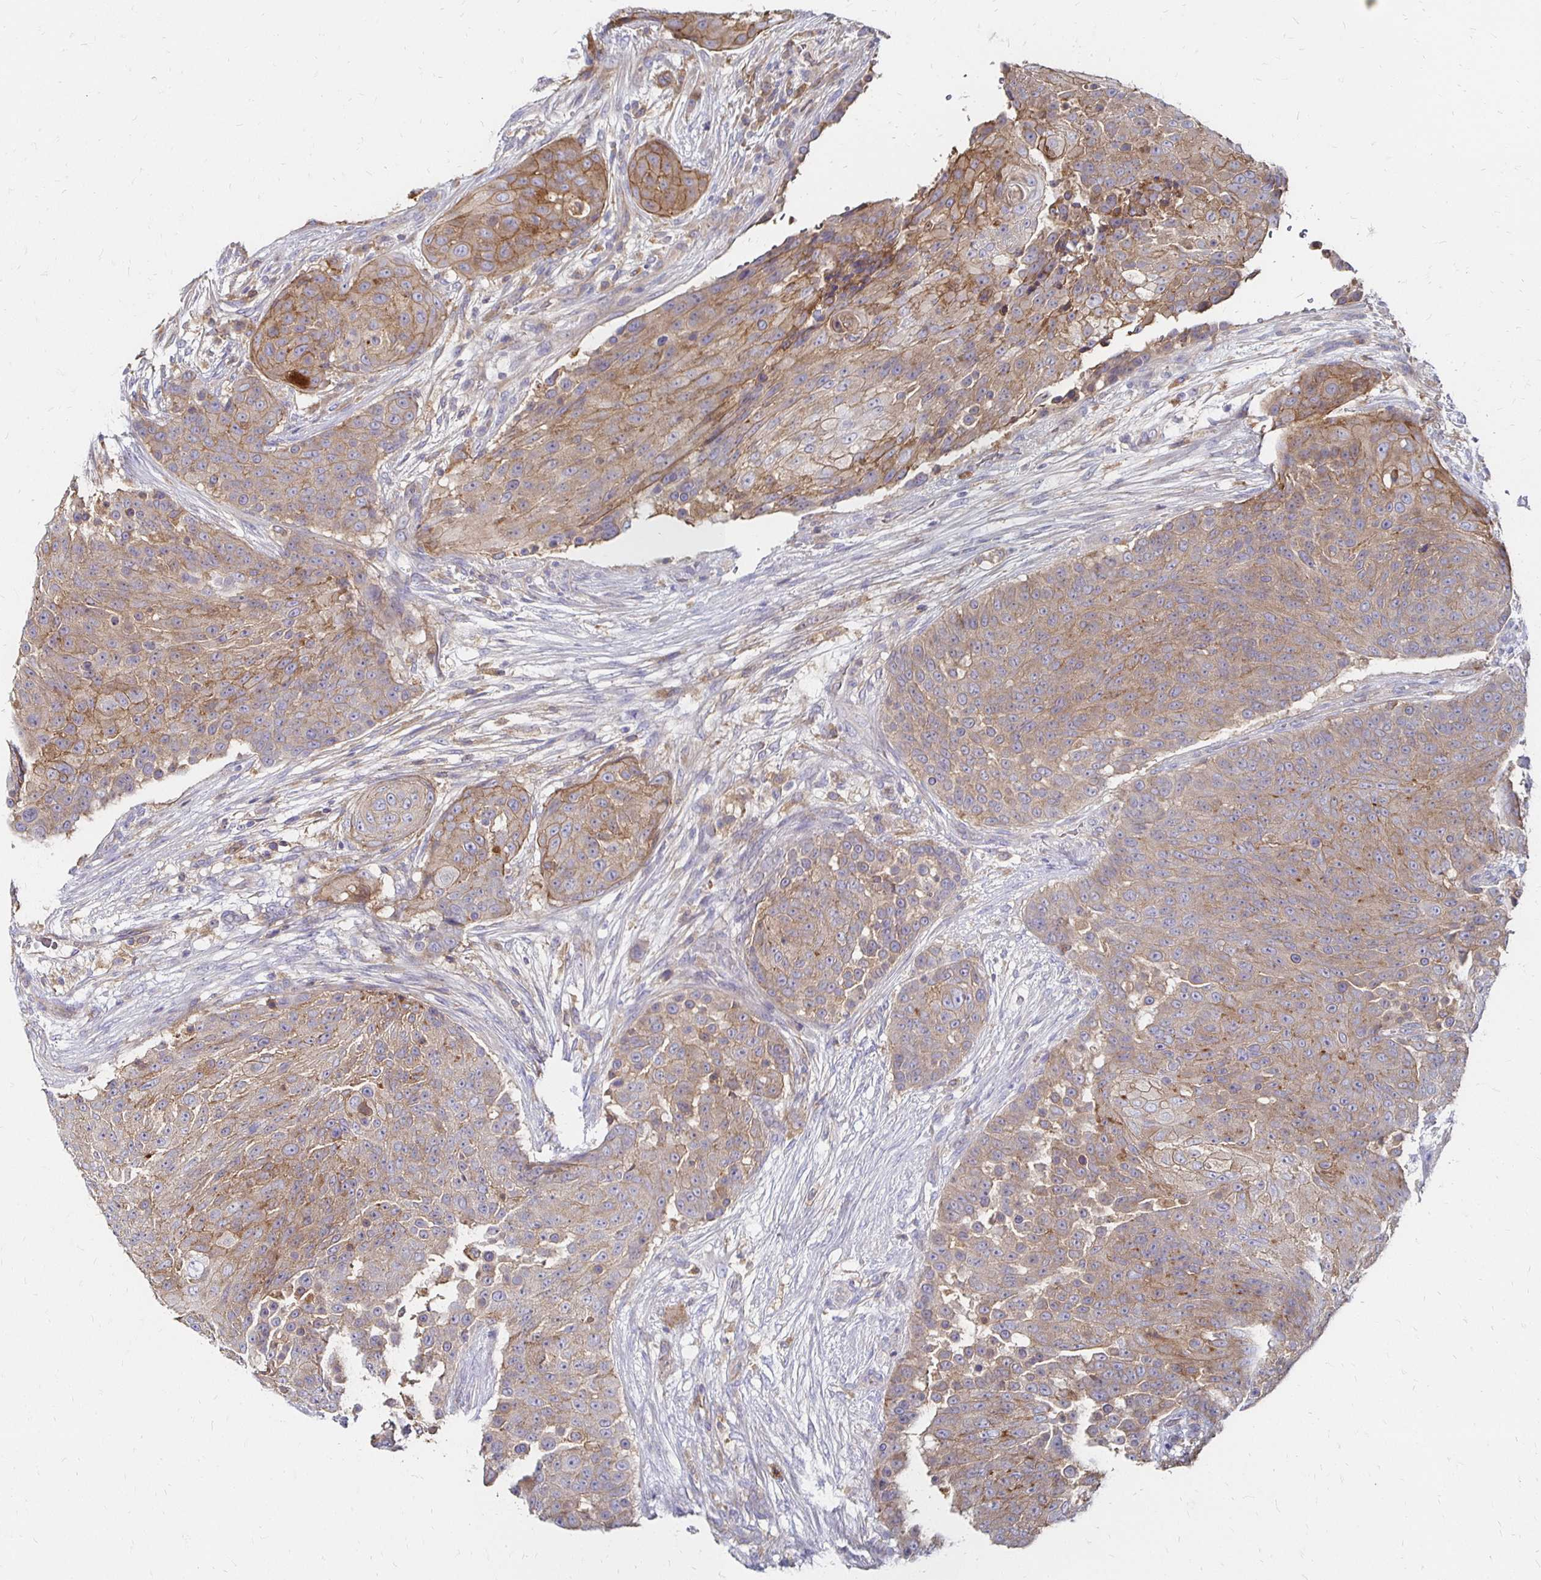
{"staining": {"intensity": "weak", "quantity": ">75%", "location": "cytoplasmic/membranous"}, "tissue": "urothelial cancer", "cell_type": "Tumor cells", "image_type": "cancer", "snomed": [{"axis": "morphology", "description": "Urothelial carcinoma, High grade"}, {"axis": "topography", "description": "Urinary bladder"}], "caption": "Immunohistochemistry (IHC) (DAB) staining of human high-grade urothelial carcinoma reveals weak cytoplasmic/membranous protein positivity in approximately >75% of tumor cells.", "gene": "NCSTN", "patient": {"sex": "female", "age": 63}}